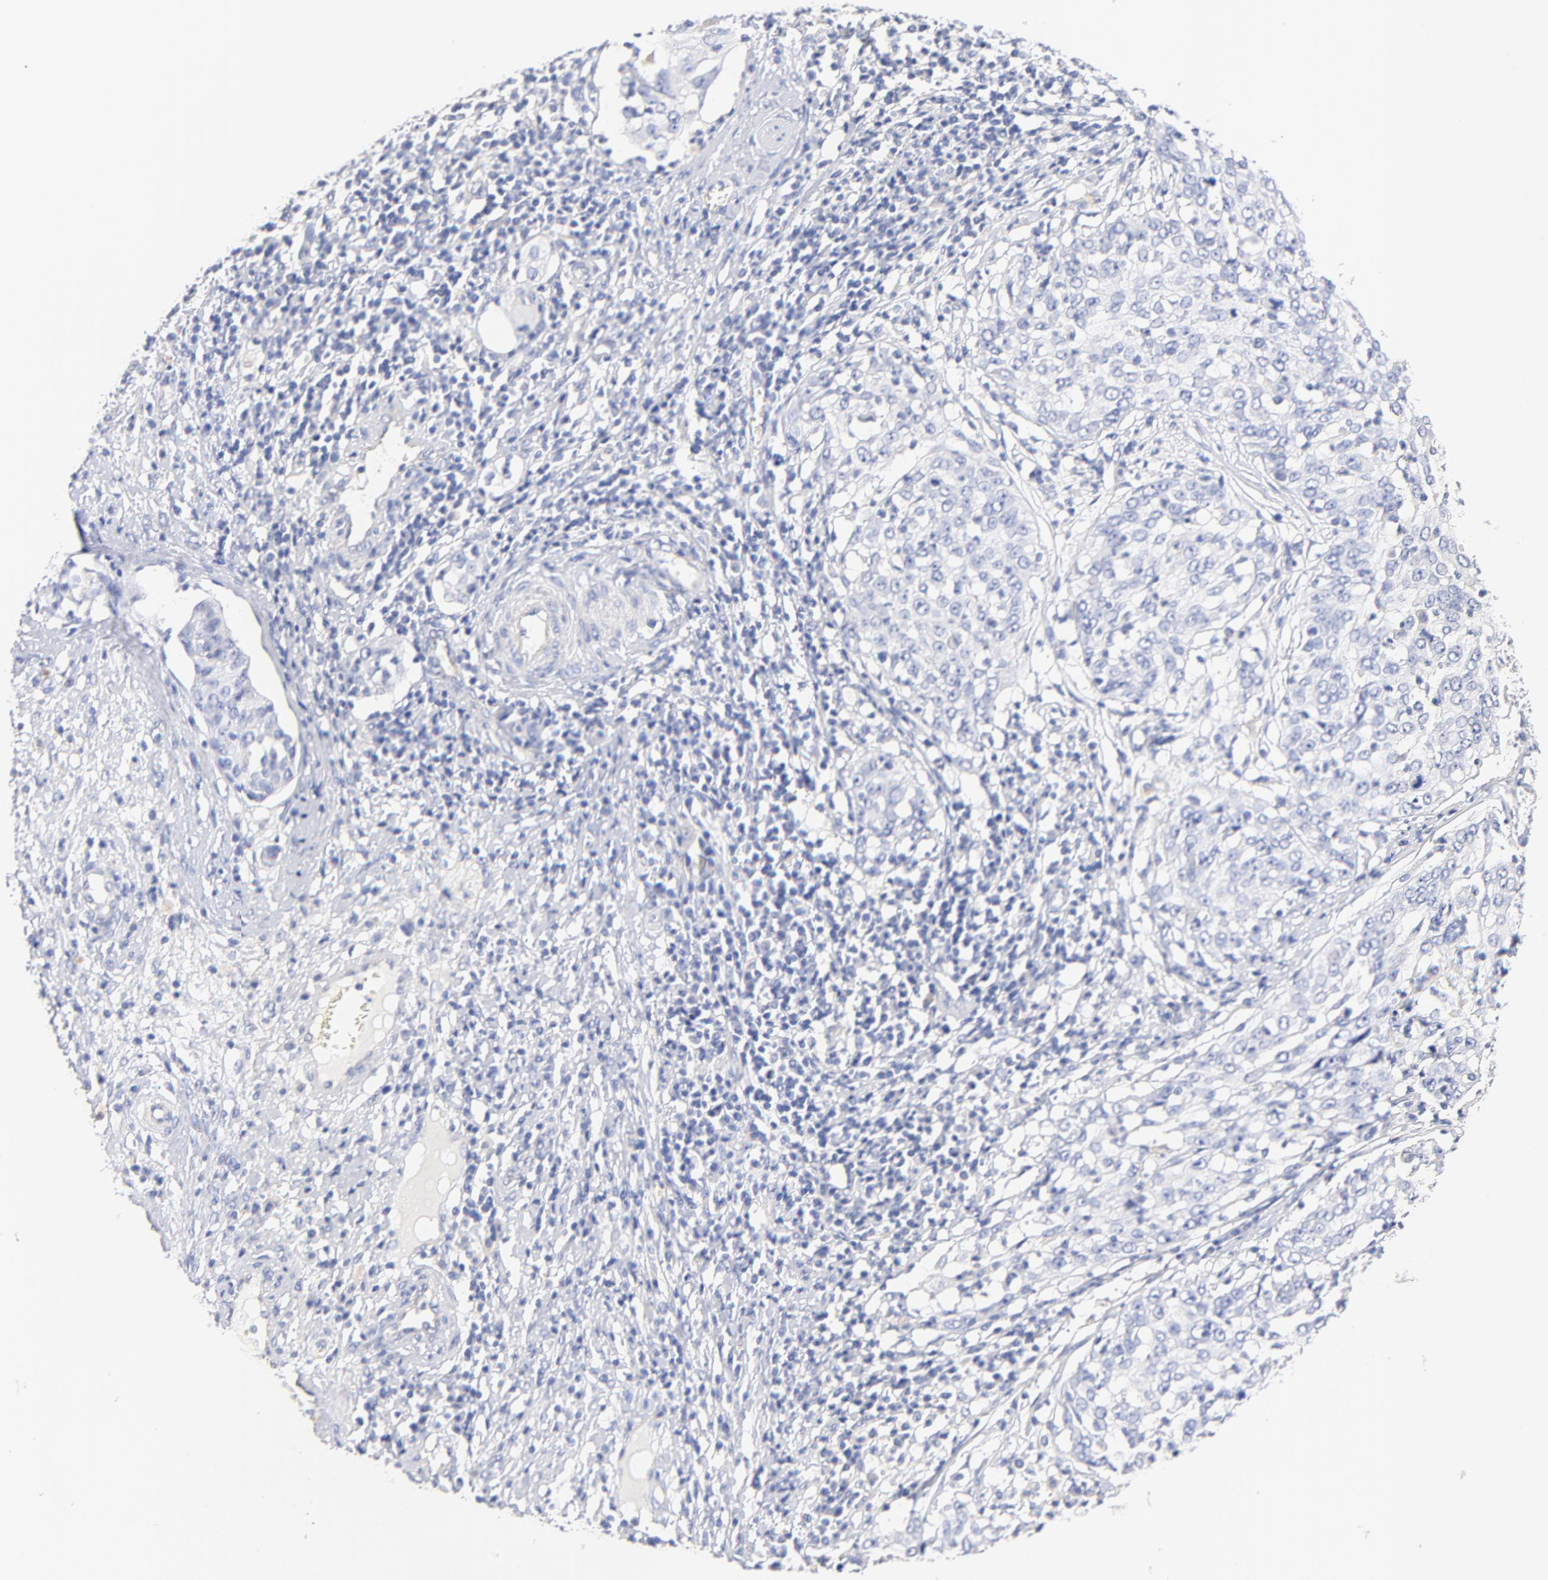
{"staining": {"intensity": "negative", "quantity": "none", "location": "none"}, "tissue": "cervical cancer", "cell_type": "Tumor cells", "image_type": "cancer", "snomed": [{"axis": "morphology", "description": "Squamous cell carcinoma, NOS"}, {"axis": "topography", "description": "Cervix"}], "caption": "An immunohistochemistry (IHC) micrograph of cervical cancer (squamous cell carcinoma) is shown. There is no staining in tumor cells of cervical cancer (squamous cell carcinoma). (DAB immunohistochemistry, high magnification).", "gene": "HS3ST1", "patient": {"sex": "female", "age": 39}}